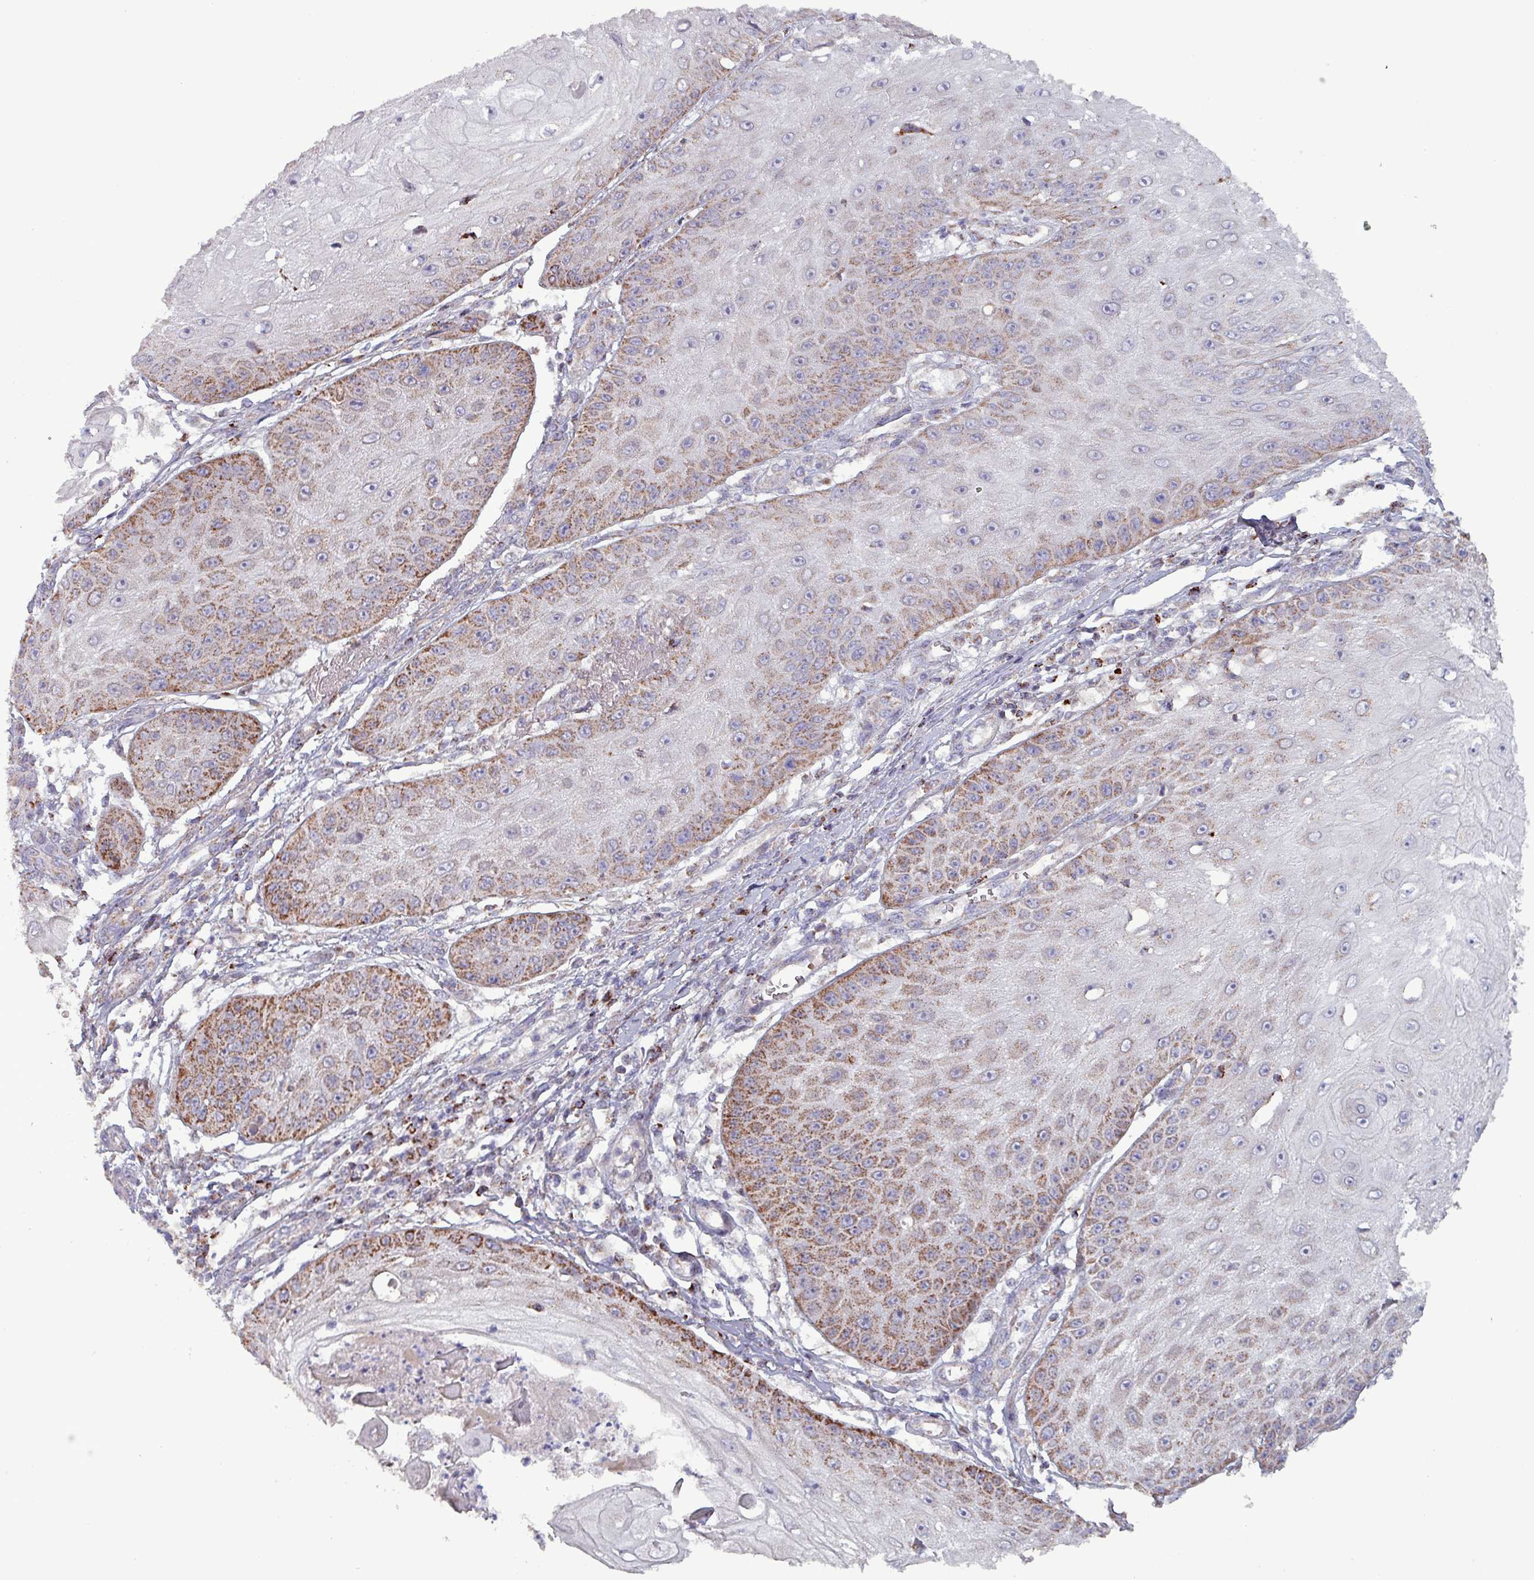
{"staining": {"intensity": "strong", "quantity": "25%-75%", "location": "cytoplasmic/membranous"}, "tissue": "skin cancer", "cell_type": "Tumor cells", "image_type": "cancer", "snomed": [{"axis": "morphology", "description": "Squamous cell carcinoma, NOS"}, {"axis": "topography", "description": "Skin"}], "caption": "Protein staining exhibits strong cytoplasmic/membranous expression in approximately 25%-75% of tumor cells in skin squamous cell carcinoma.", "gene": "ZNF322", "patient": {"sex": "male", "age": 70}}